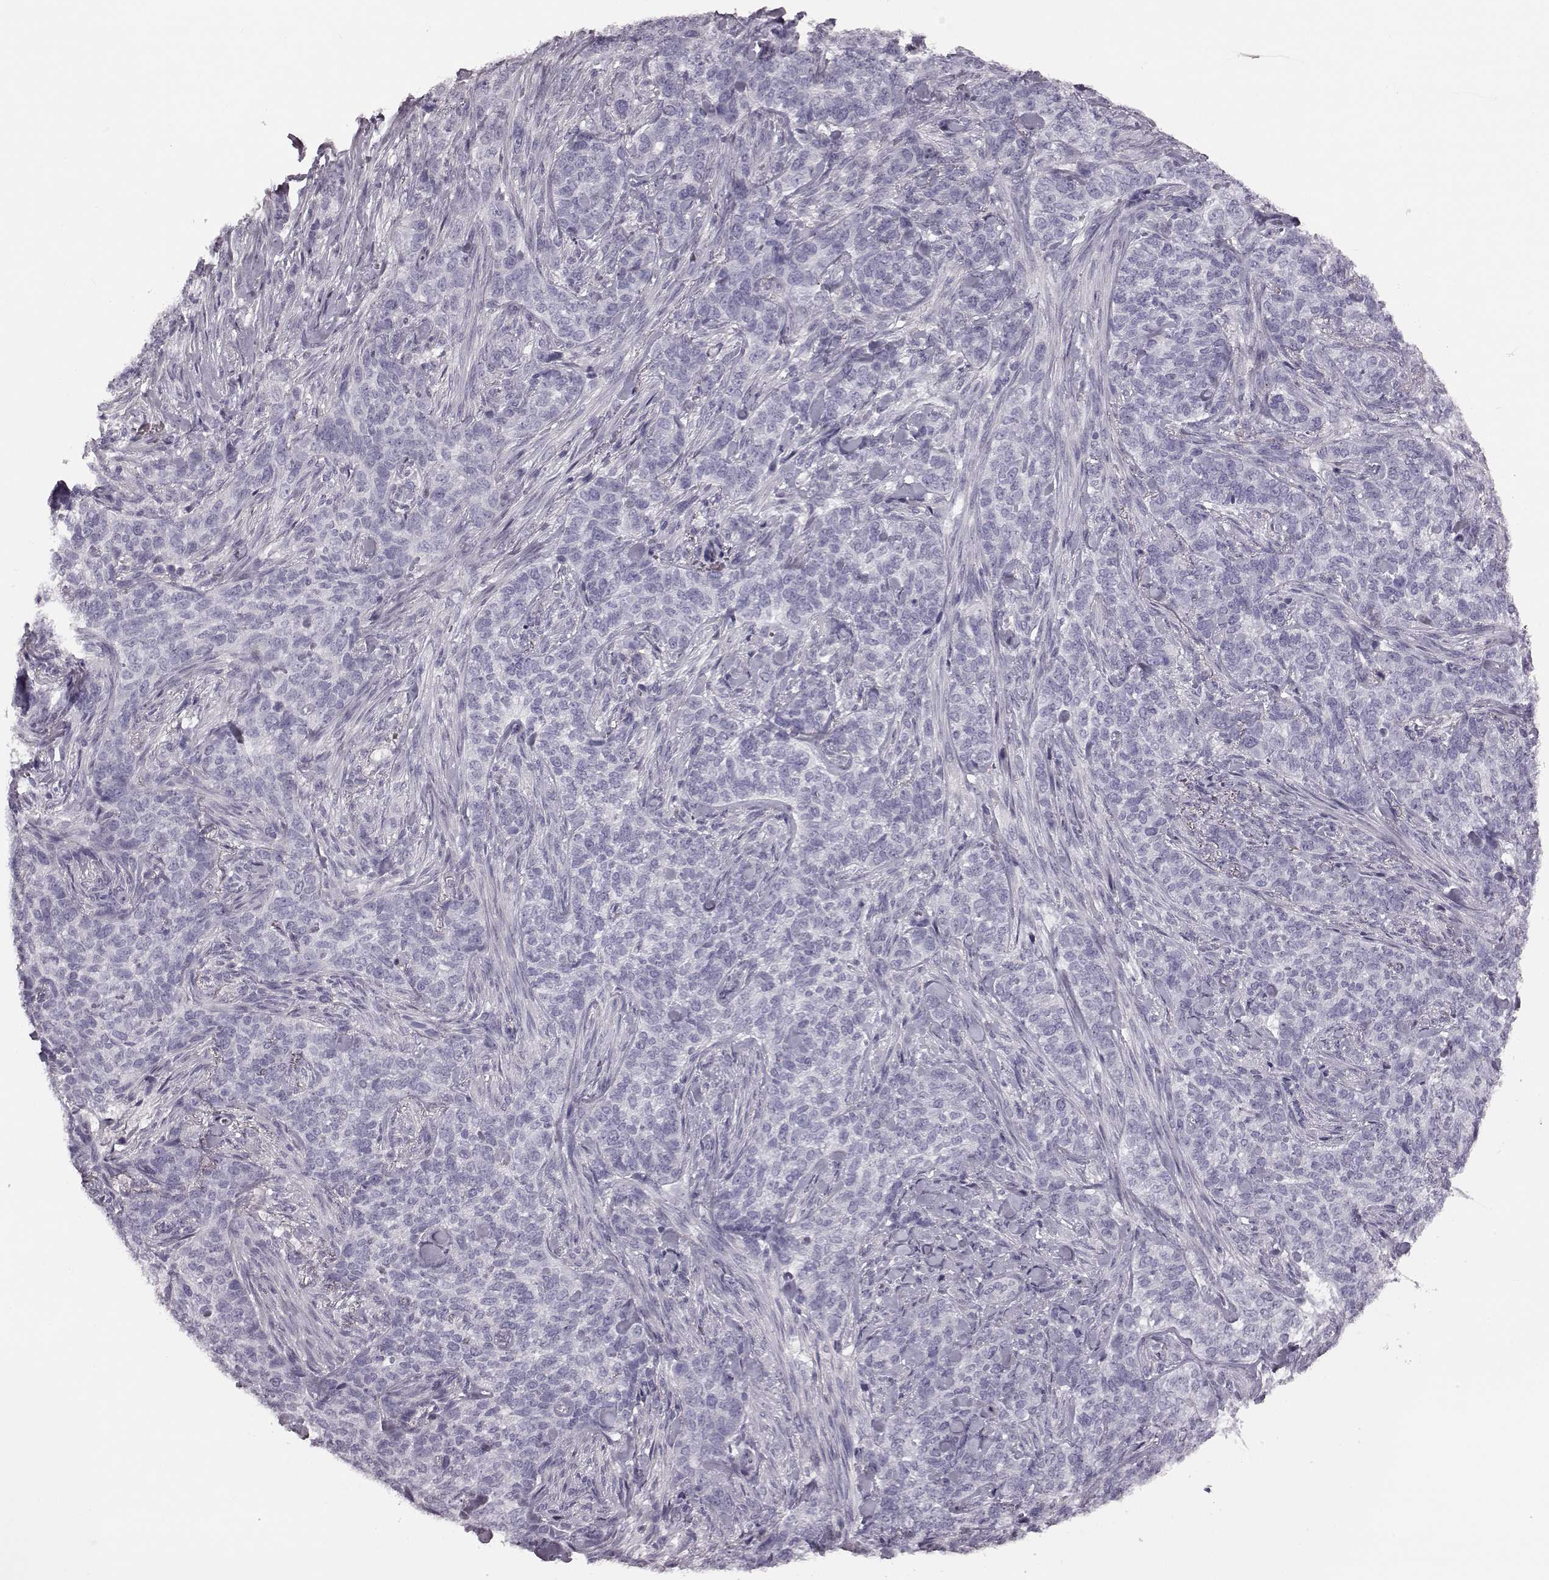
{"staining": {"intensity": "negative", "quantity": "none", "location": "none"}, "tissue": "skin cancer", "cell_type": "Tumor cells", "image_type": "cancer", "snomed": [{"axis": "morphology", "description": "Basal cell carcinoma"}, {"axis": "topography", "description": "Skin"}], "caption": "Tumor cells are negative for protein expression in human skin cancer.", "gene": "ZNF433", "patient": {"sex": "female", "age": 69}}